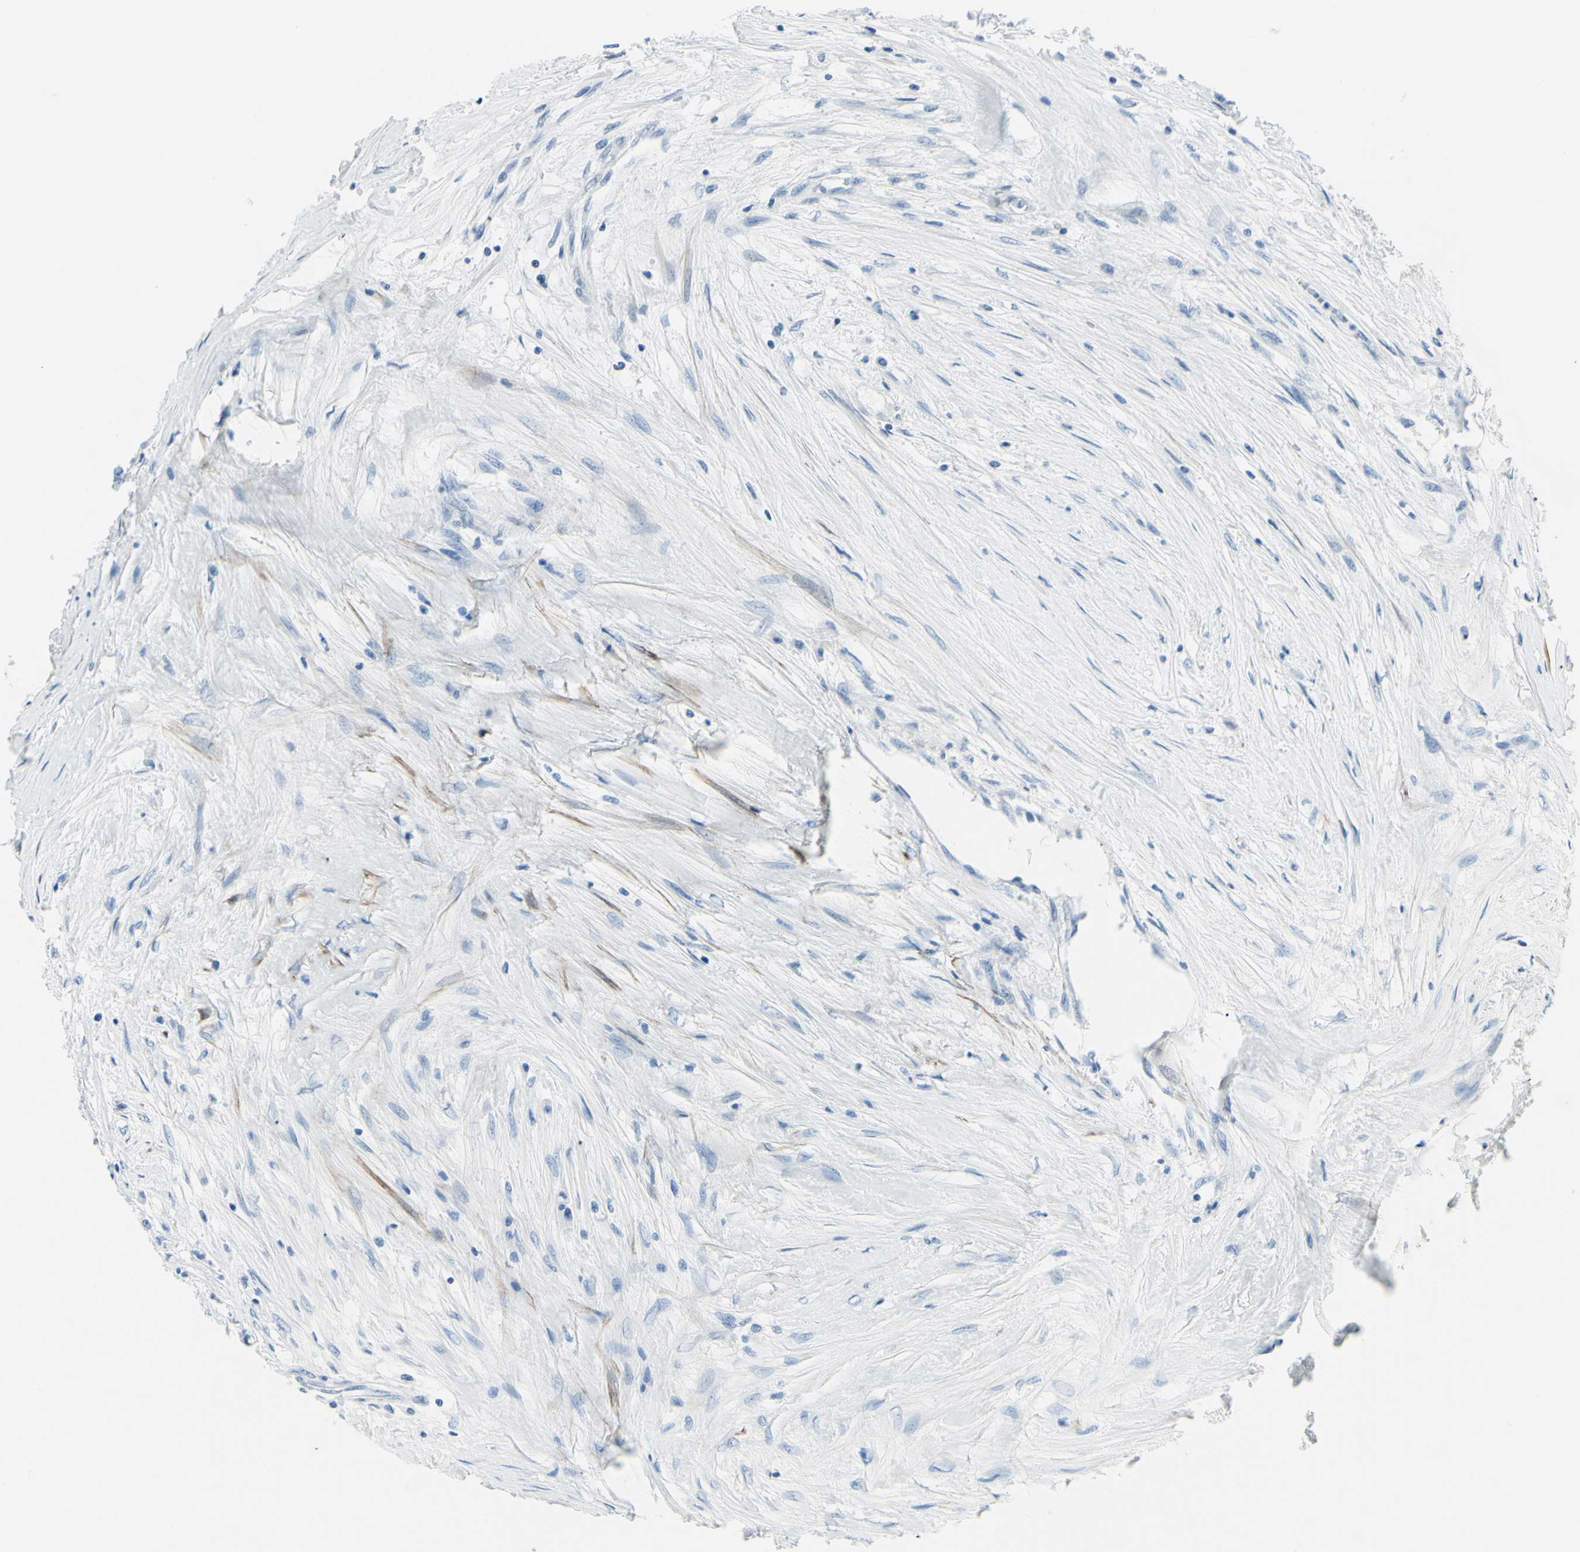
{"staining": {"intensity": "negative", "quantity": "none", "location": "none"}, "tissue": "colorectal cancer", "cell_type": "Tumor cells", "image_type": "cancer", "snomed": [{"axis": "morphology", "description": "Adenocarcinoma, NOS"}, {"axis": "topography", "description": "Rectum"}], "caption": "The photomicrograph displays no staining of tumor cells in colorectal cancer.", "gene": "CDH15", "patient": {"sex": "male", "age": 63}}